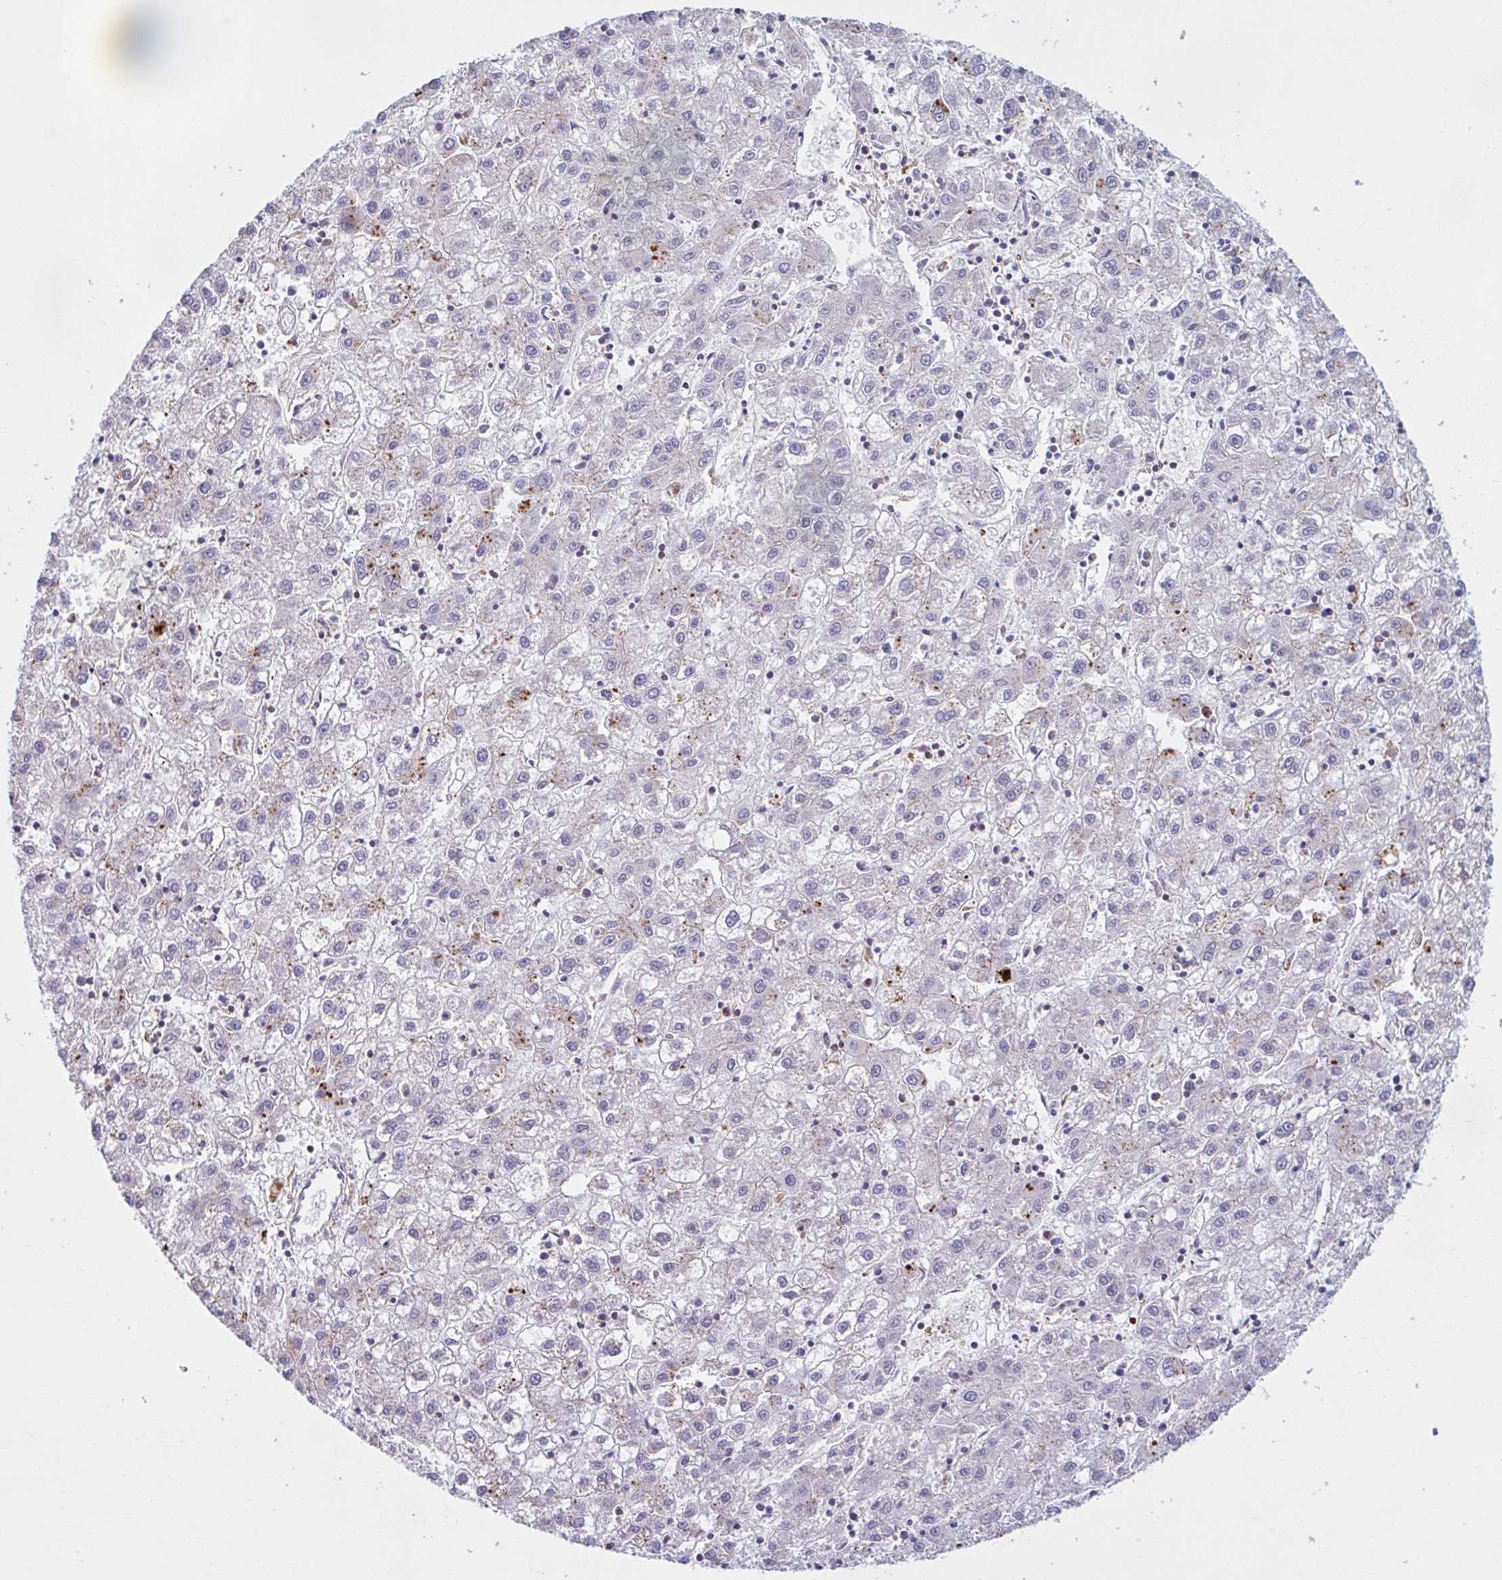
{"staining": {"intensity": "negative", "quantity": "none", "location": "none"}, "tissue": "liver cancer", "cell_type": "Tumor cells", "image_type": "cancer", "snomed": [{"axis": "morphology", "description": "Carcinoma, Hepatocellular, NOS"}, {"axis": "topography", "description": "Liver"}], "caption": "This micrograph is of liver cancer (hepatocellular carcinoma) stained with immunohistochemistry to label a protein in brown with the nuclei are counter-stained blue. There is no staining in tumor cells.", "gene": "ADAT3", "patient": {"sex": "male", "age": 72}}